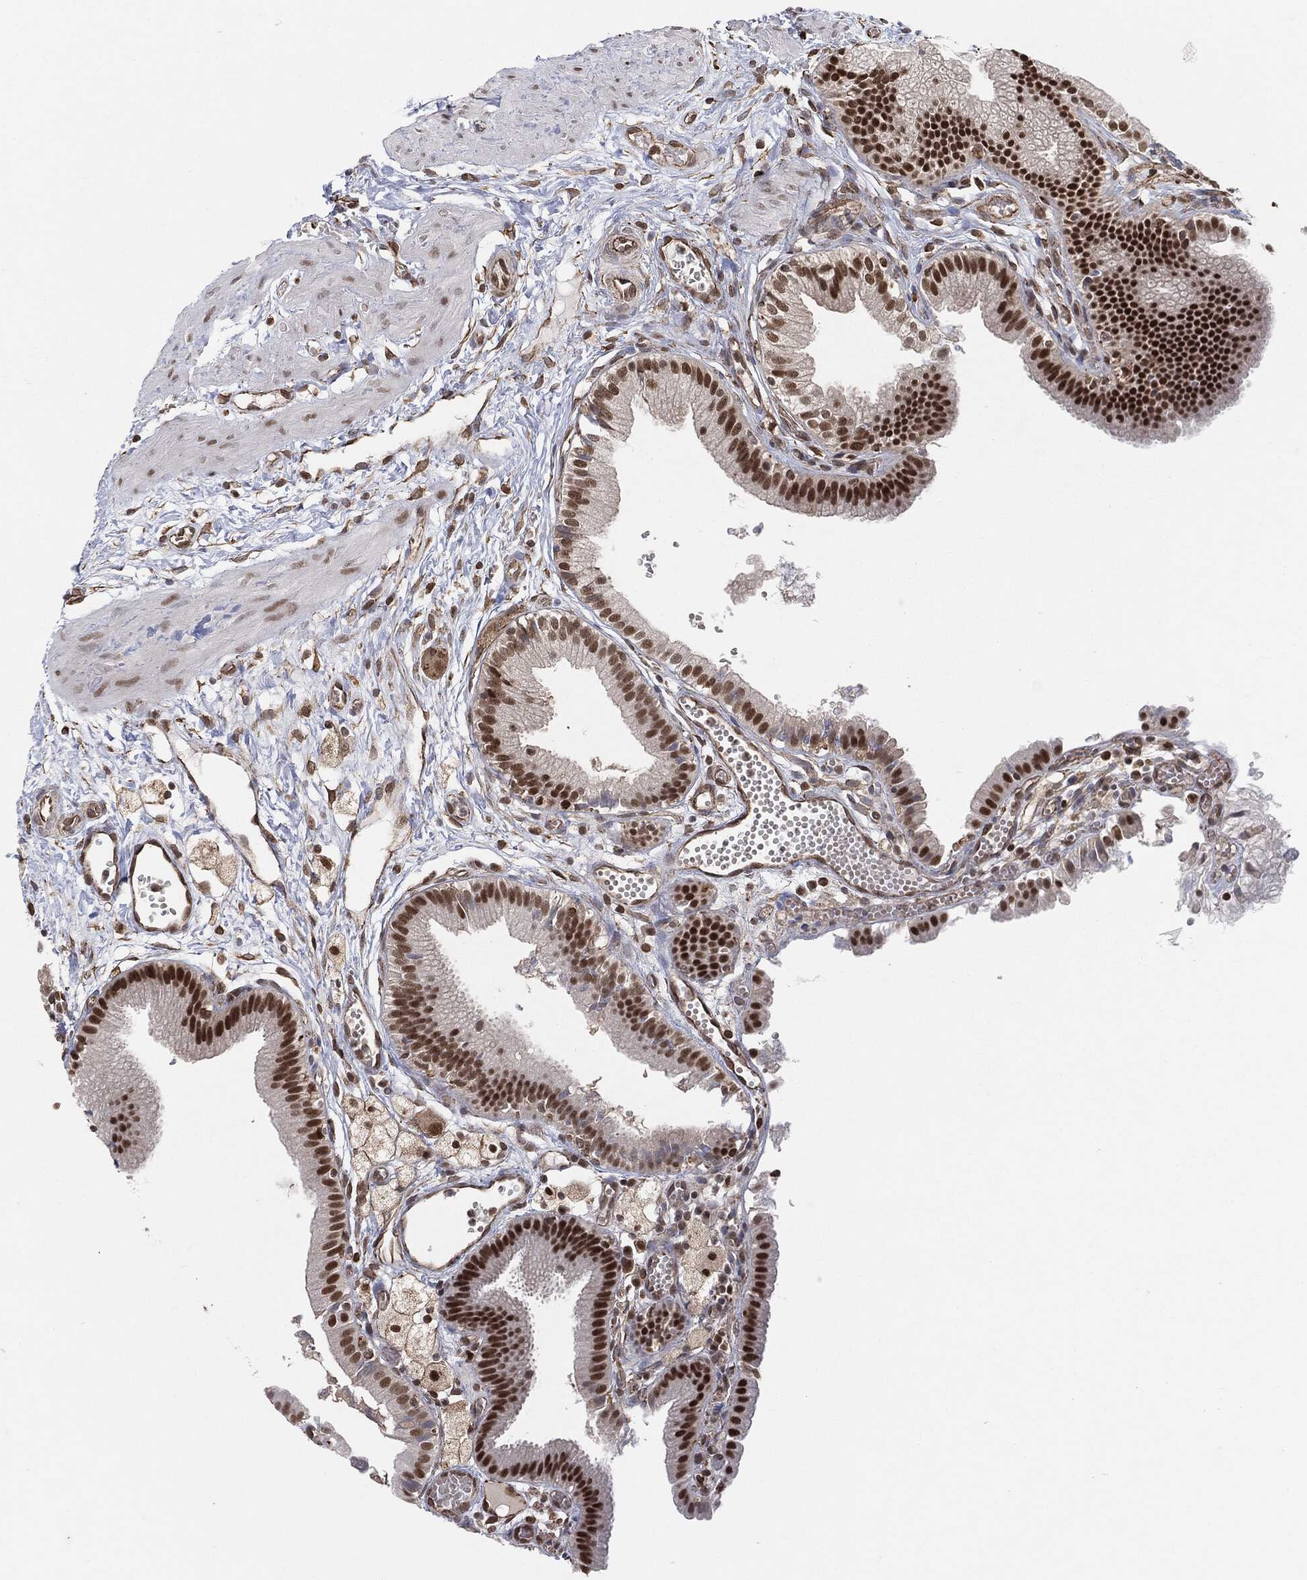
{"staining": {"intensity": "strong", "quantity": ">75%", "location": "nuclear"}, "tissue": "gallbladder", "cell_type": "Glandular cells", "image_type": "normal", "snomed": [{"axis": "morphology", "description": "Normal tissue, NOS"}, {"axis": "topography", "description": "Gallbladder"}], "caption": "Protein staining reveals strong nuclear staining in approximately >75% of glandular cells in normal gallbladder. (brown staining indicates protein expression, while blue staining denotes nuclei).", "gene": "TP53RK", "patient": {"sex": "female", "age": 24}}